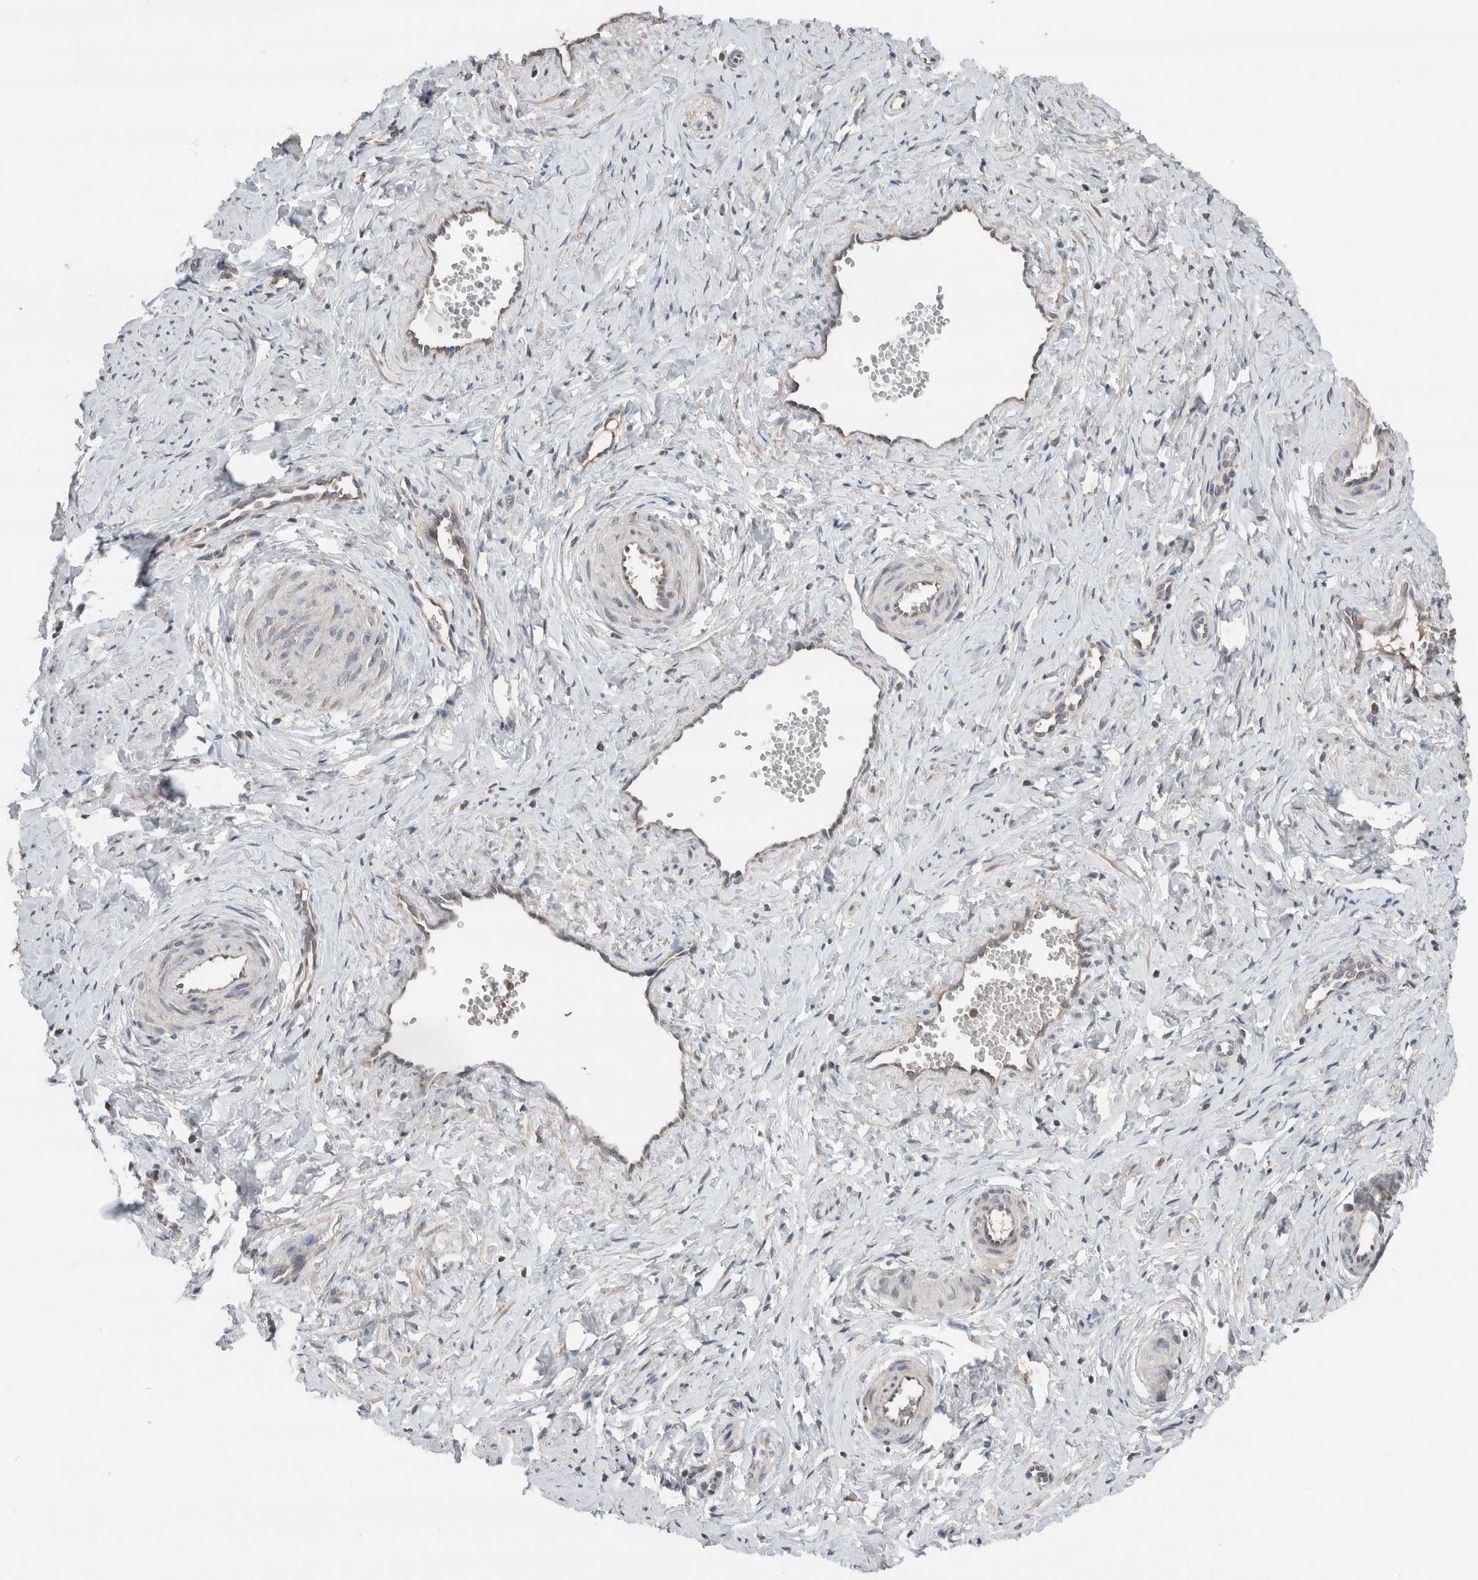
{"staining": {"intensity": "moderate", "quantity": "<25%", "location": "cytoplasmic/membranous"}, "tissue": "cervix", "cell_type": "Glandular cells", "image_type": "normal", "snomed": [{"axis": "morphology", "description": "Normal tissue, NOS"}, {"axis": "topography", "description": "Cervix"}], "caption": "This is a histology image of IHC staining of unremarkable cervix, which shows moderate positivity in the cytoplasmic/membranous of glandular cells.", "gene": "ERAP2", "patient": {"sex": "female", "age": 27}}